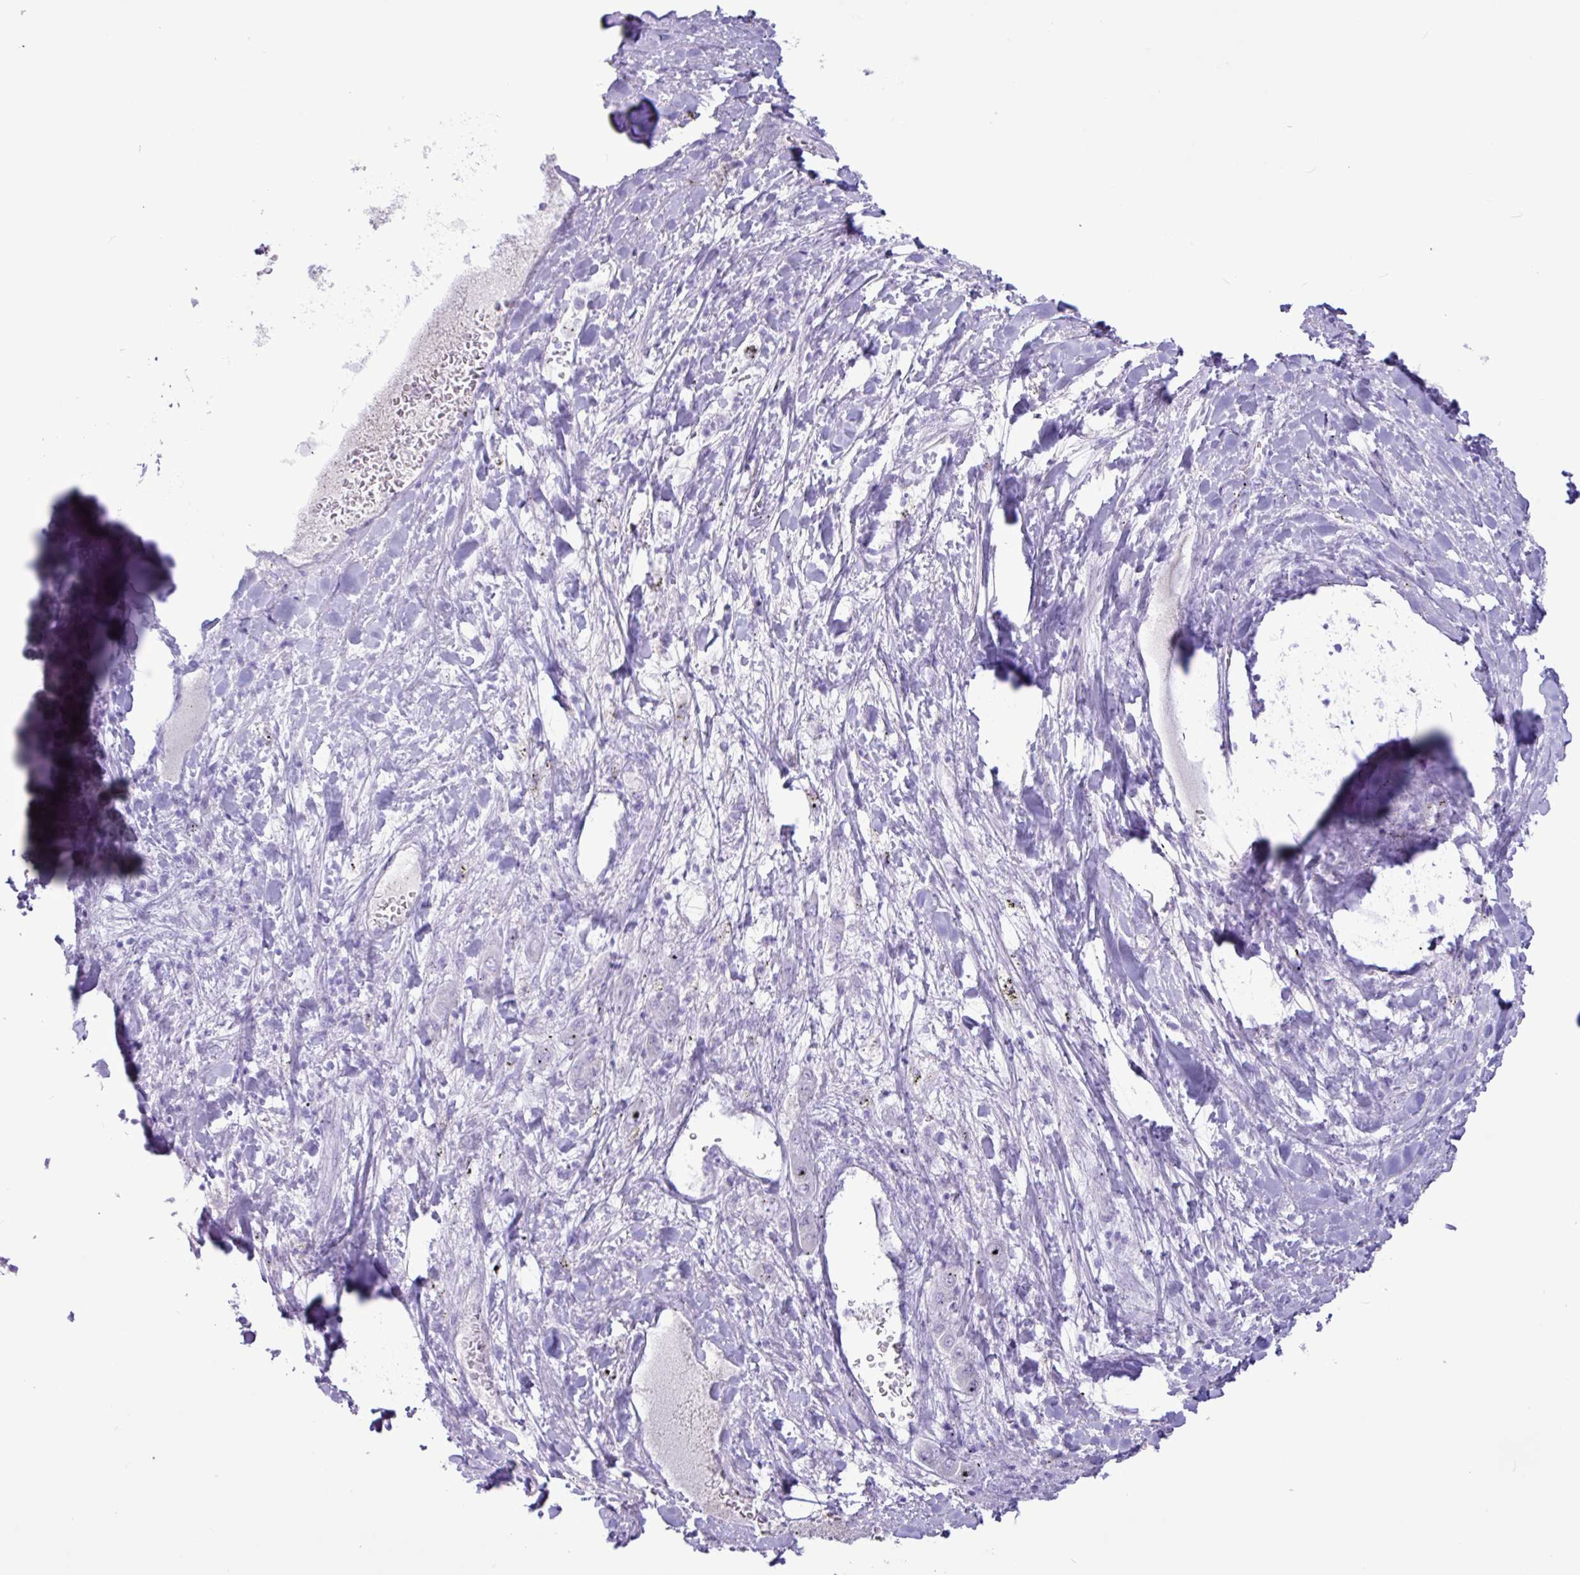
{"staining": {"intensity": "negative", "quantity": "none", "location": "none"}, "tissue": "liver cancer", "cell_type": "Tumor cells", "image_type": "cancer", "snomed": [{"axis": "morphology", "description": "Carcinoma, Hepatocellular, NOS"}, {"axis": "topography", "description": "Liver"}], "caption": "Immunohistochemistry of human liver cancer (hepatocellular carcinoma) reveals no staining in tumor cells.", "gene": "CKMT2", "patient": {"sex": "female", "age": 73}}